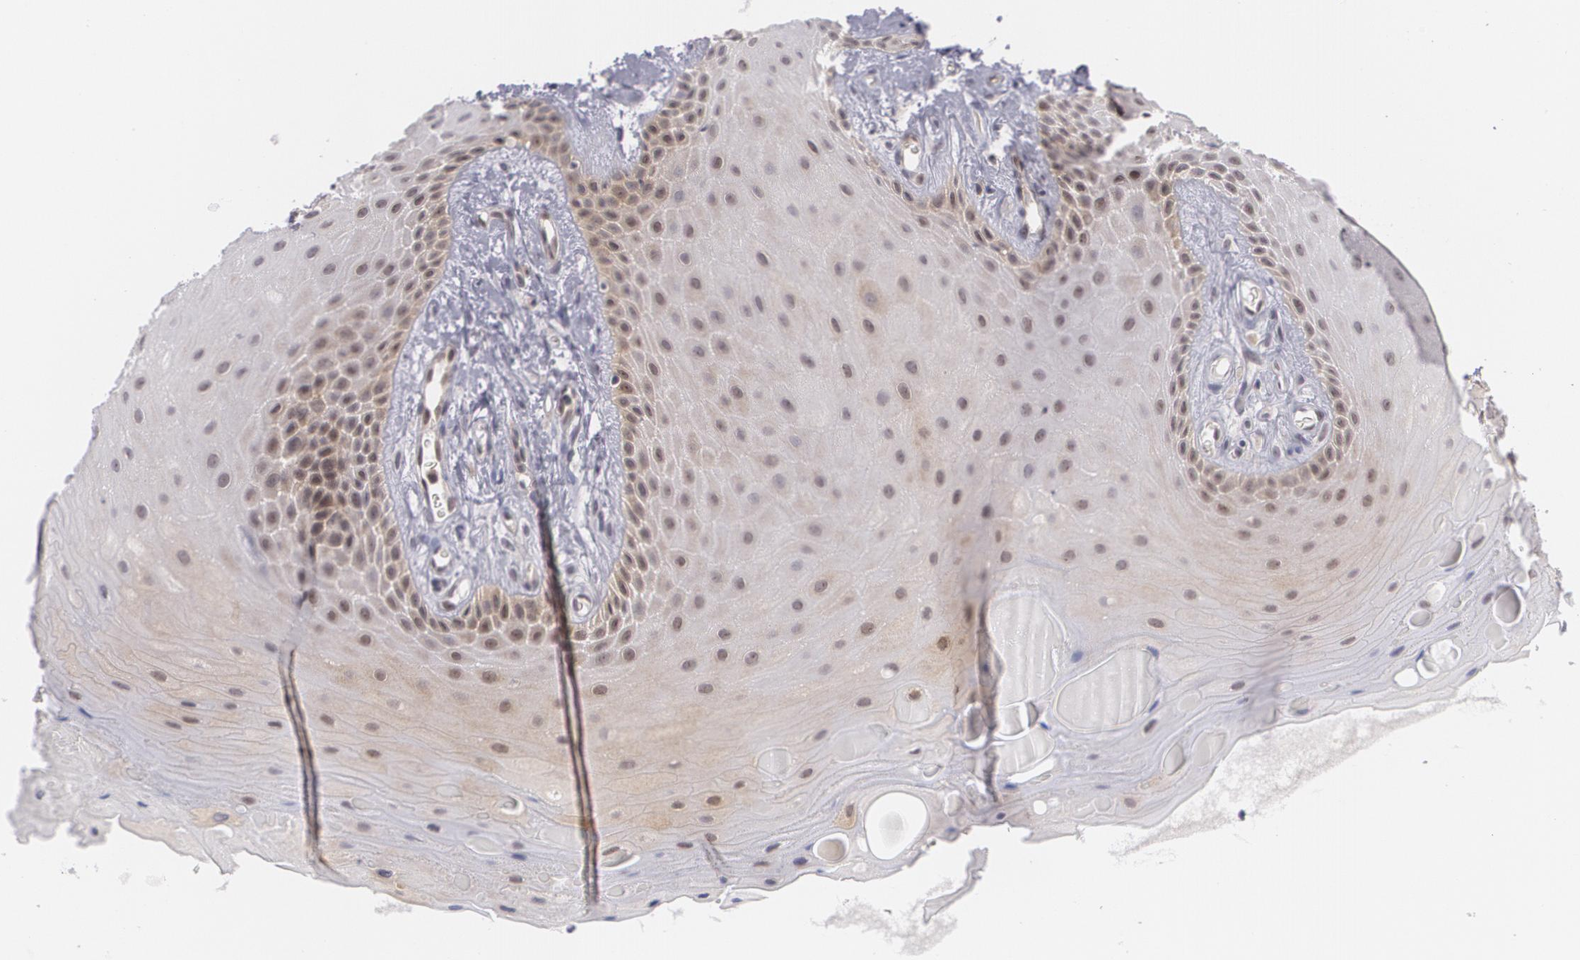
{"staining": {"intensity": "weak", "quantity": "25%-75%", "location": "cytoplasmic/membranous"}, "tissue": "oral mucosa", "cell_type": "Squamous epithelial cells", "image_type": "normal", "snomed": [{"axis": "morphology", "description": "Normal tissue, NOS"}, {"axis": "topography", "description": "Oral tissue"}], "caption": "Immunohistochemical staining of unremarkable human oral mucosa shows low levels of weak cytoplasmic/membranous positivity in about 25%-75% of squamous epithelial cells.", "gene": "BCL10", "patient": {"sex": "male", "age": 69}}